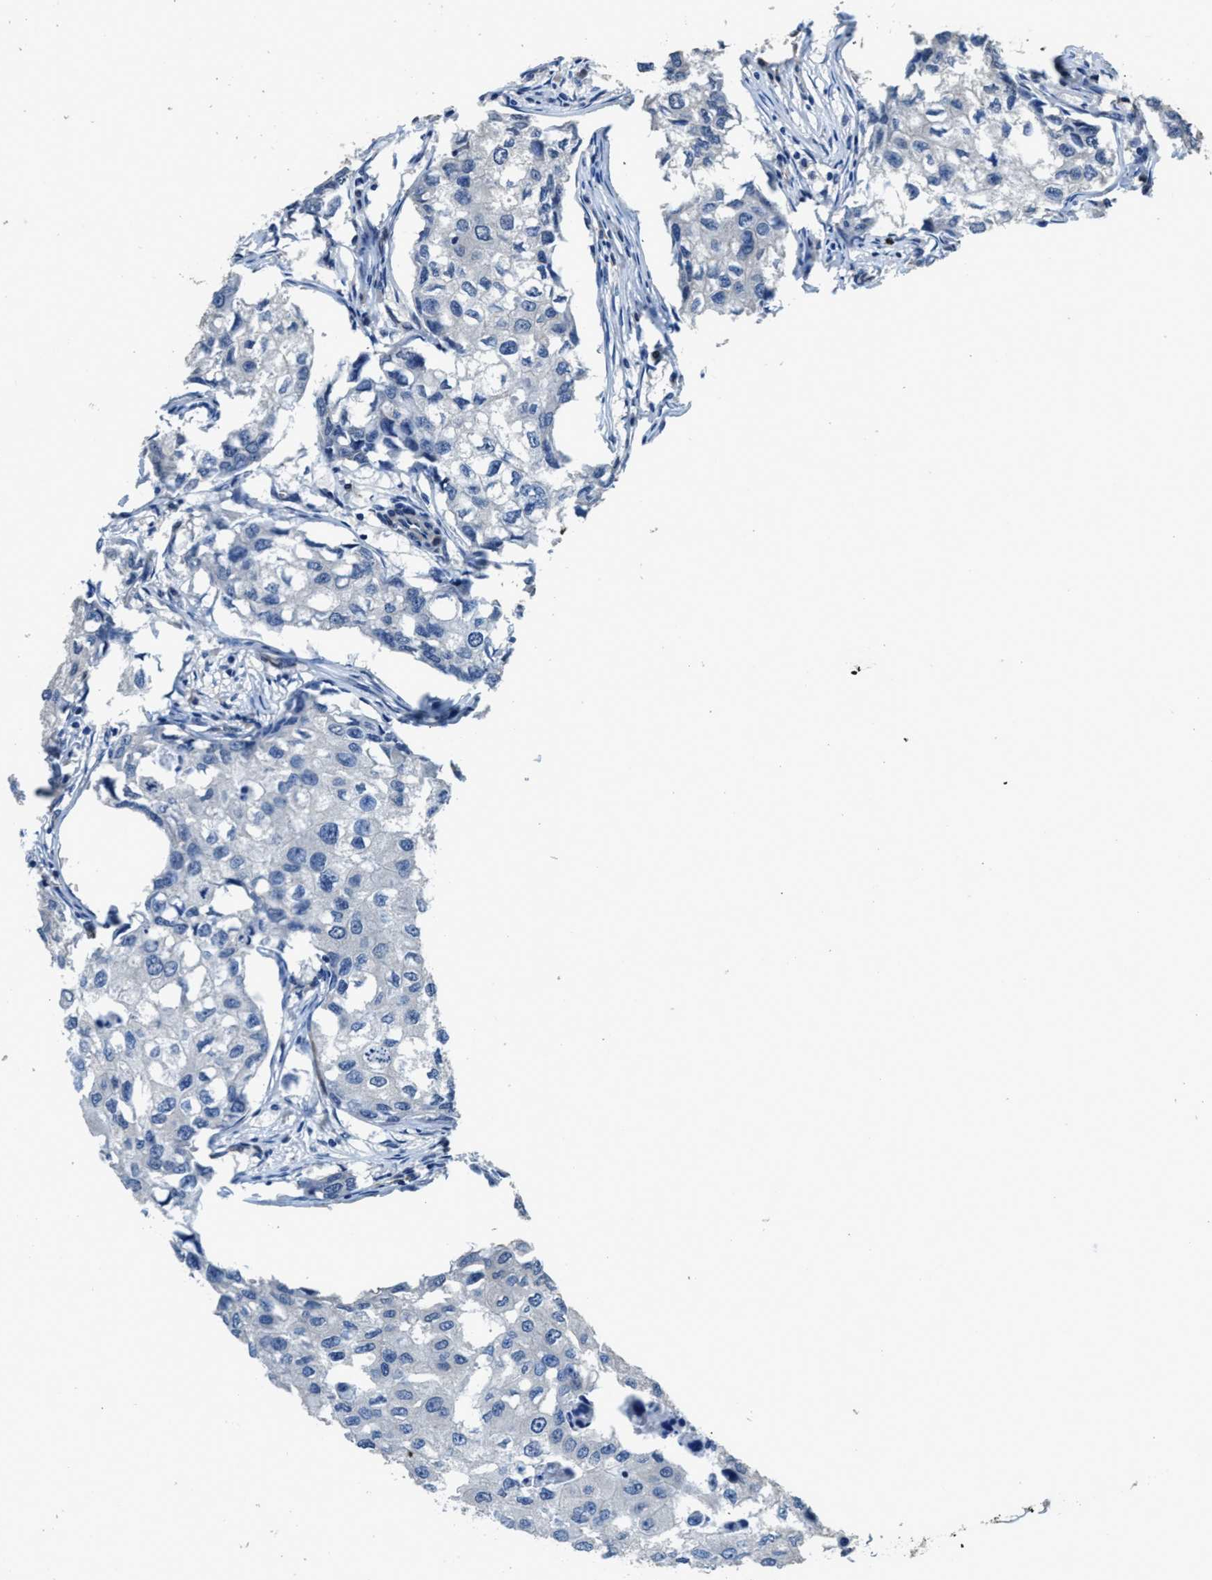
{"staining": {"intensity": "negative", "quantity": "none", "location": "none"}, "tissue": "breast cancer", "cell_type": "Tumor cells", "image_type": "cancer", "snomed": [{"axis": "morphology", "description": "Duct carcinoma"}, {"axis": "topography", "description": "Breast"}], "caption": "IHC of human intraductal carcinoma (breast) exhibits no expression in tumor cells.", "gene": "SYNM", "patient": {"sex": "female", "age": 27}}